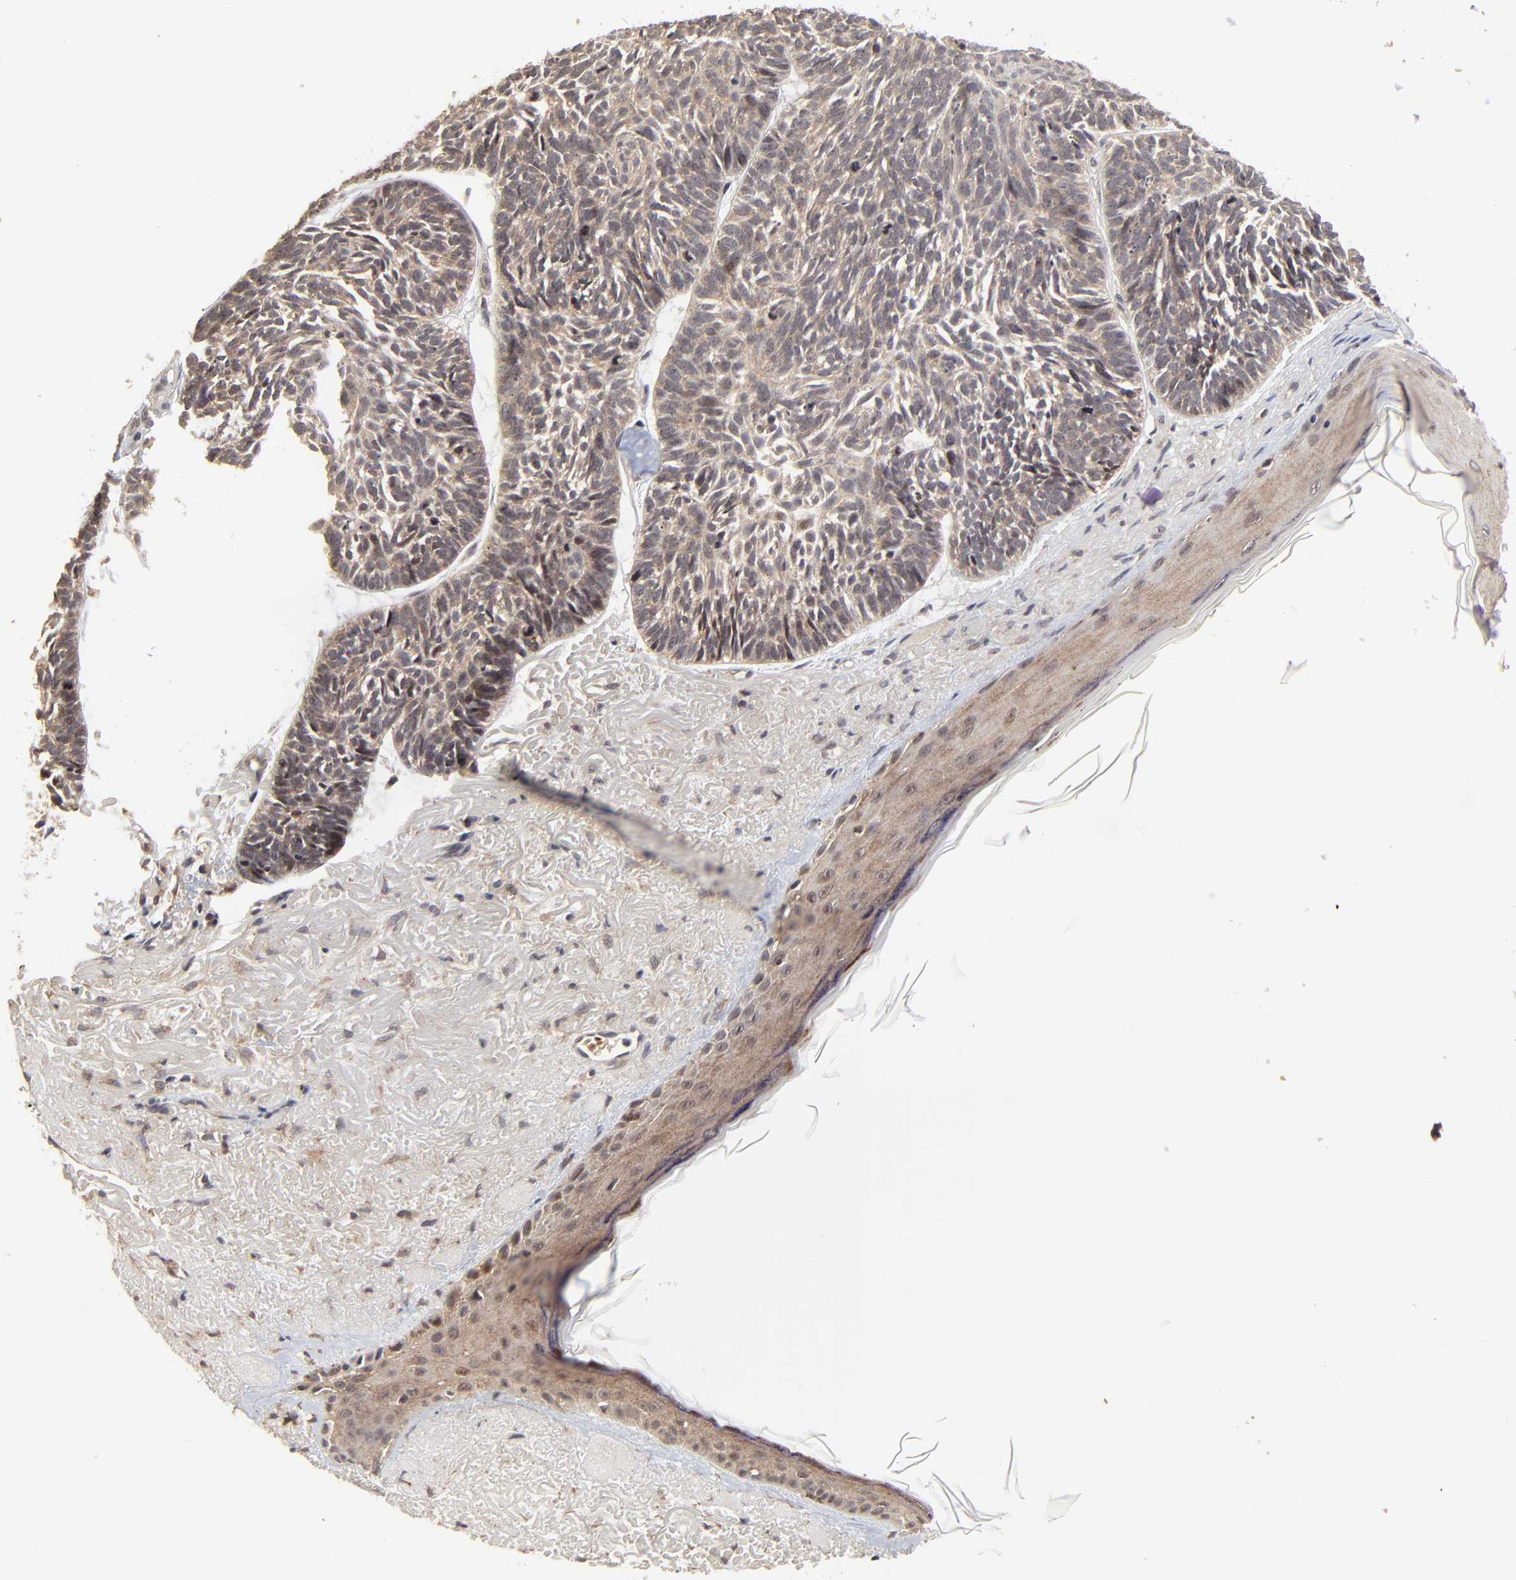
{"staining": {"intensity": "weak", "quantity": ">75%", "location": "cytoplasmic/membranous,nuclear"}, "tissue": "skin cancer", "cell_type": "Tumor cells", "image_type": "cancer", "snomed": [{"axis": "morphology", "description": "Basal cell carcinoma"}, {"axis": "topography", "description": "Skin"}], "caption": "About >75% of tumor cells in human skin cancer exhibit weak cytoplasmic/membranous and nuclear protein positivity as visualized by brown immunohistochemical staining.", "gene": "FRMD8", "patient": {"sex": "female", "age": 87}}